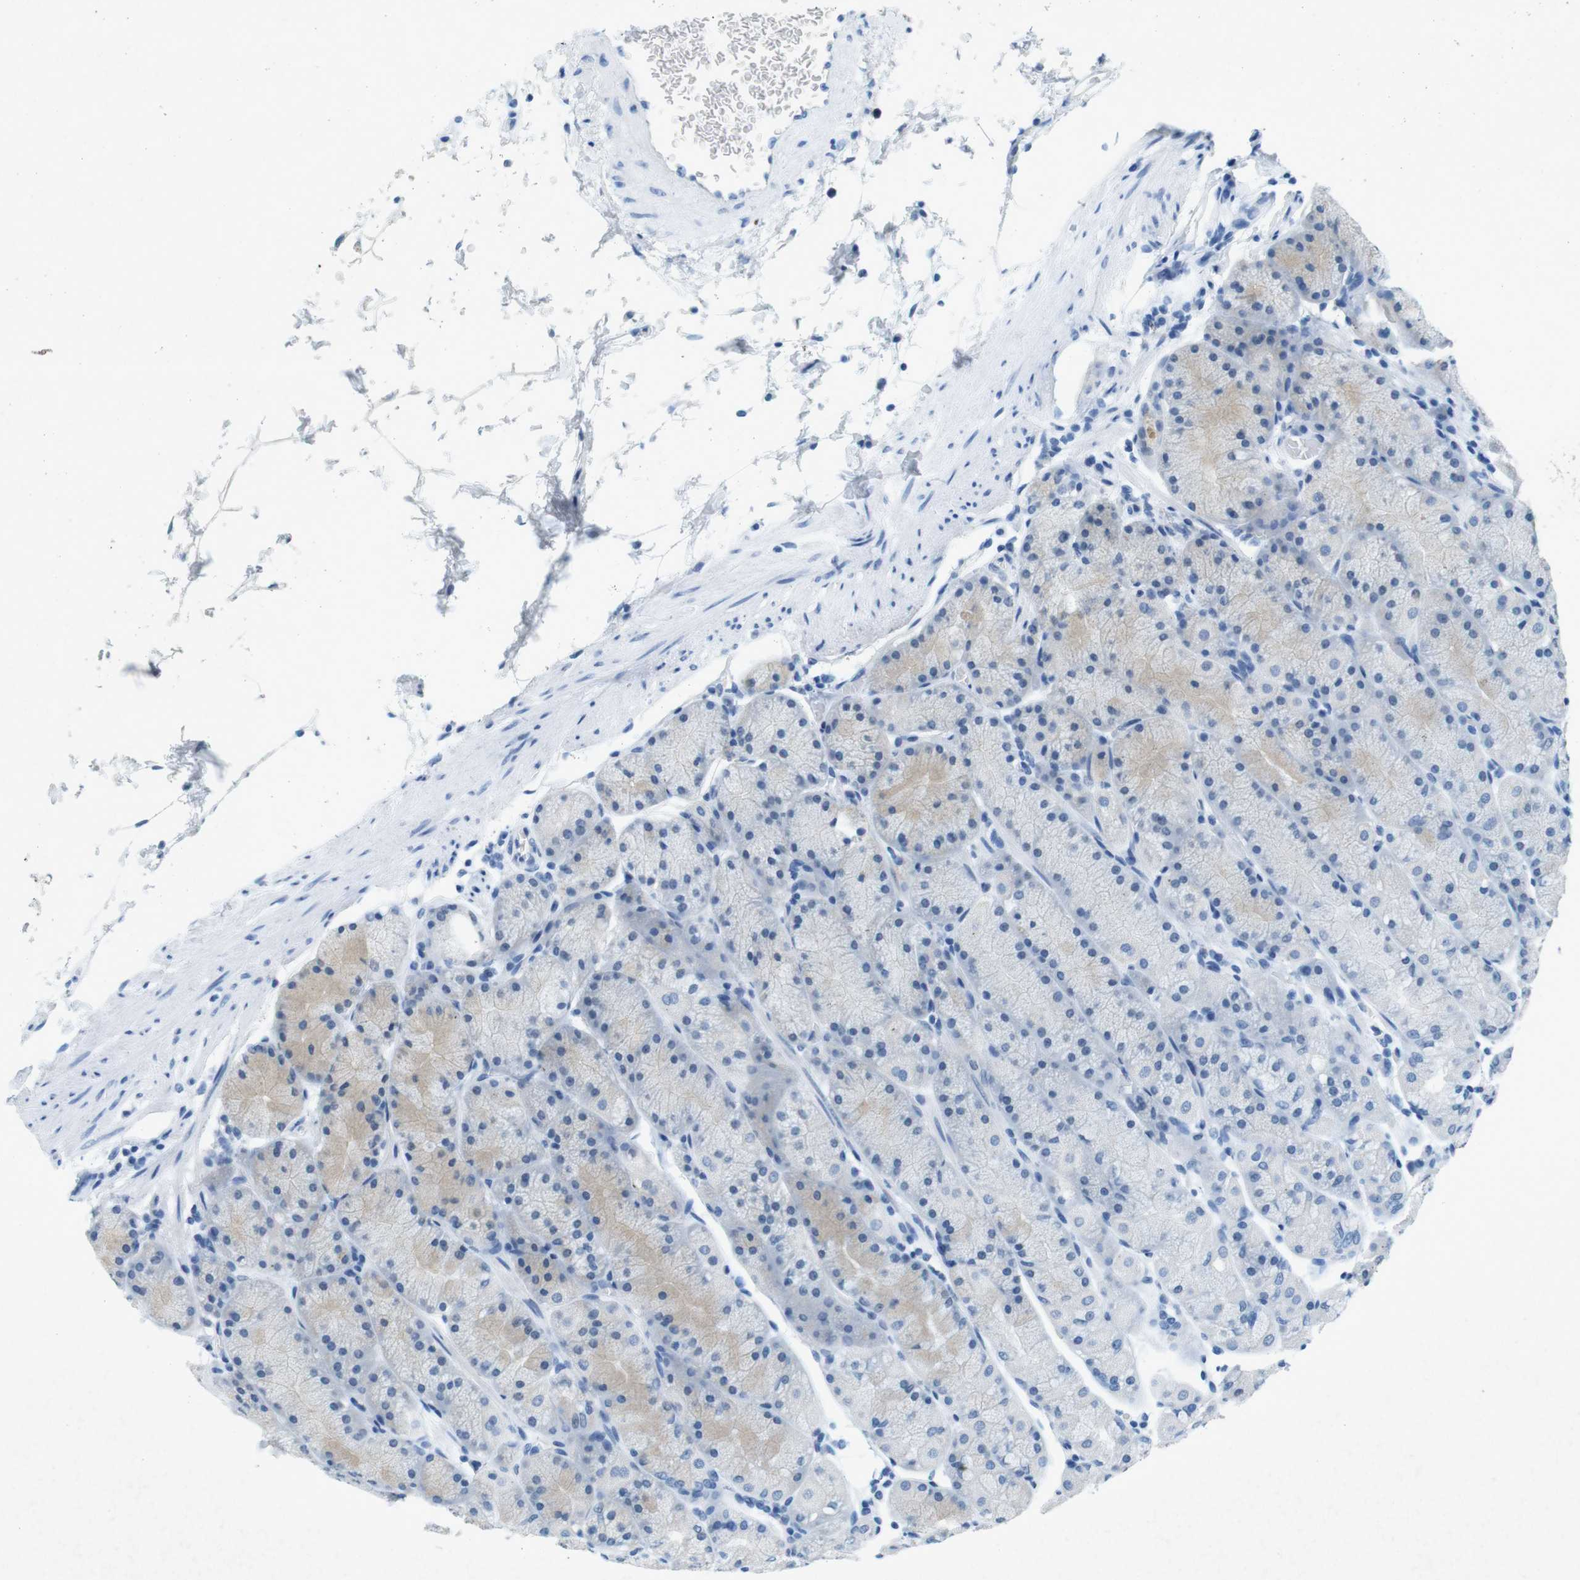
{"staining": {"intensity": "weak", "quantity": "<25%", "location": "cytoplasmic/membranous,nuclear"}, "tissue": "stomach", "cell_type": "Glandular cells", "image_type": "normal", "snomed": [{"axis": "morphology", "description": "Normal tissue, NOS"}, {"axis": "topography", "description": "Stomach, upper"}, {"axis": "topography", "description": "Stomach"}], "caption": "High power microscopy image of an IHC photomicrograph of unremarkable stomach, revealing no significant positivity in glandular cells. The staining was performed using DAB to visualize the protein expression in brown, while the nuclei were stained in blue with hematoxylin (Magnification: 20x).", "gene": "CTAG1B", "patient": {"sex": "male", "age": 76}}